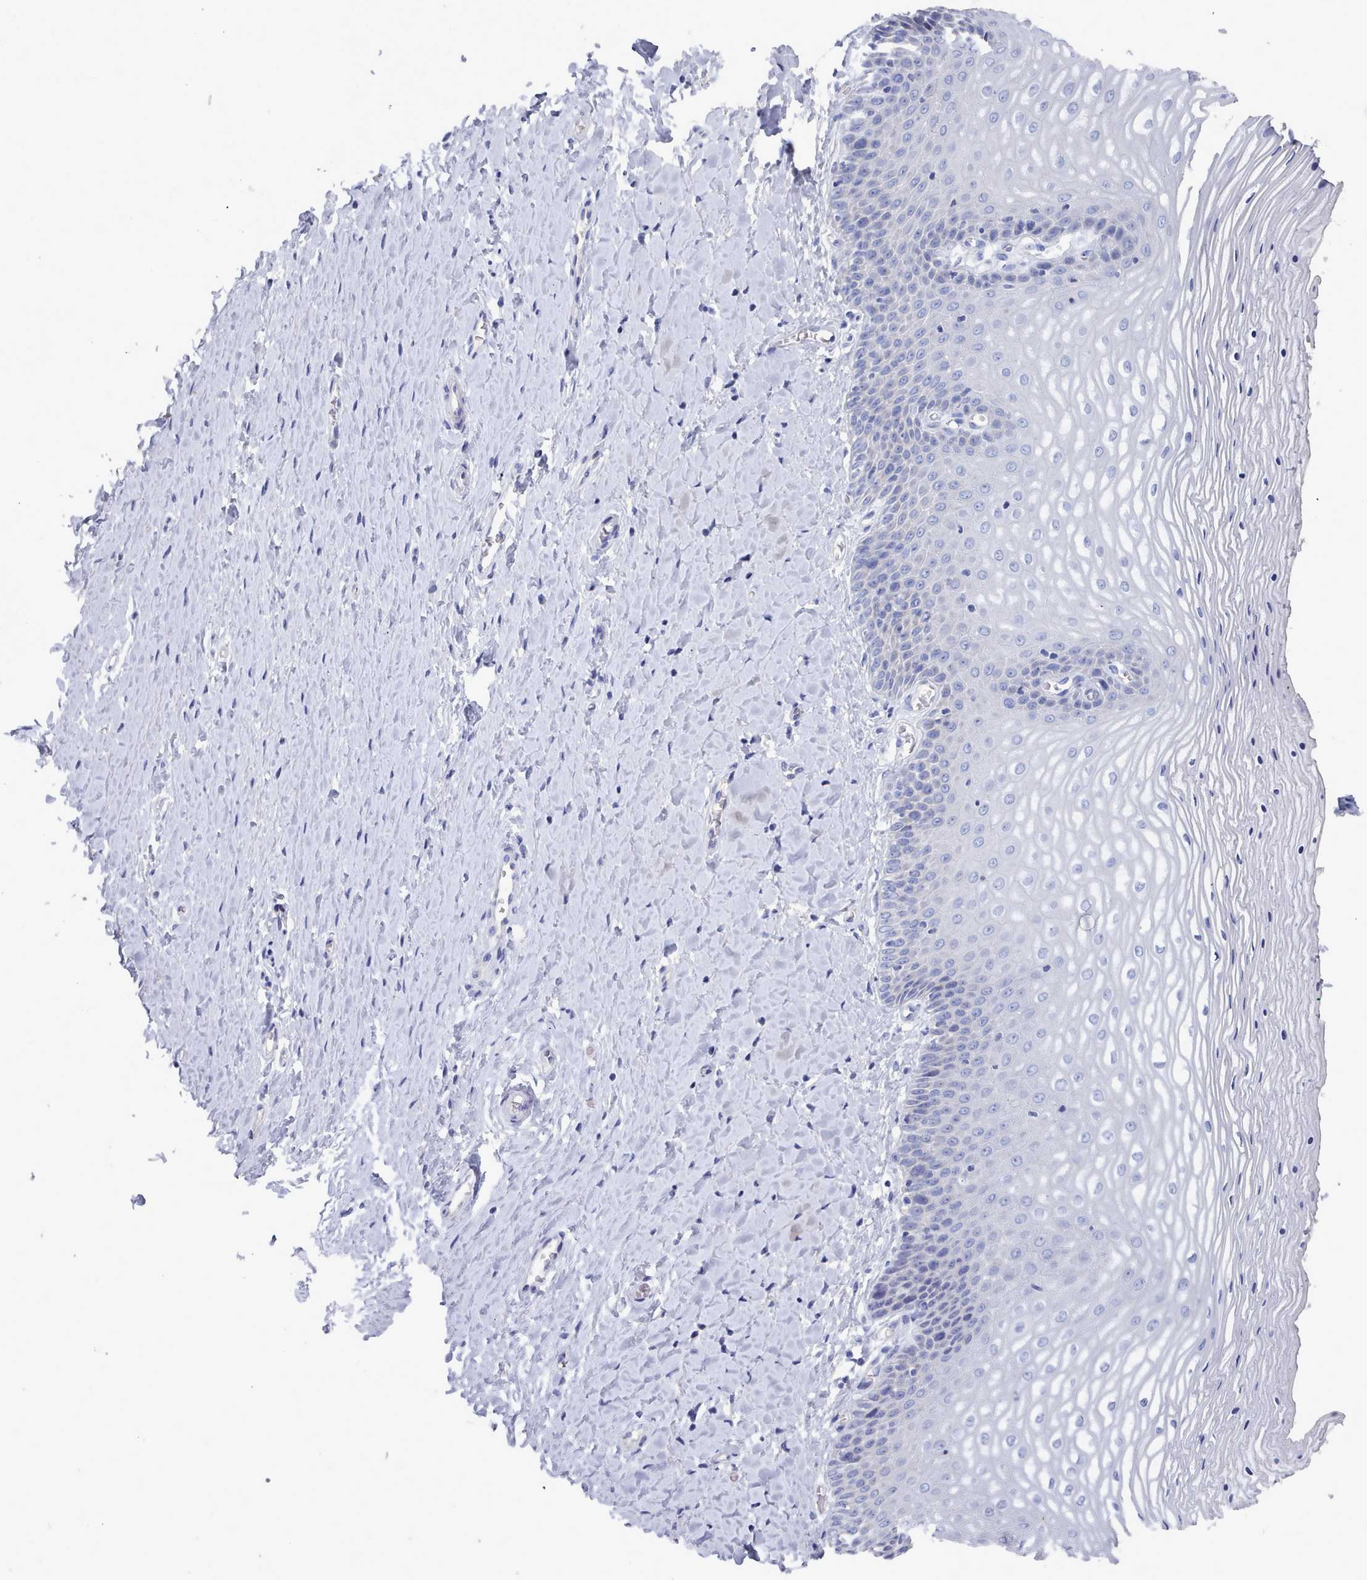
{"staining": {"intensity": "negative", "quantity": "none", "location": "none"}, "tissue": "vagina", "cell_type": "Squamous epithelial cells", "image_type": "normal", "snomed": [{"axis": "morphology", "description": "Normal tissue, NOS"}, {"axis": "topography", "description": "Vagina"}], "caption": "Immunohistochemistry (IHC) of normal human vagina exhibits no positivity in squamous epithelial cells. The staining is performed using DAB (3,3'-diaminobenzidine) brown chromogen with nuclei counter-stained in using hematoxylin.", "gene": "ENSG00000285188", "patient": {"sex": "female", "age": 65}}